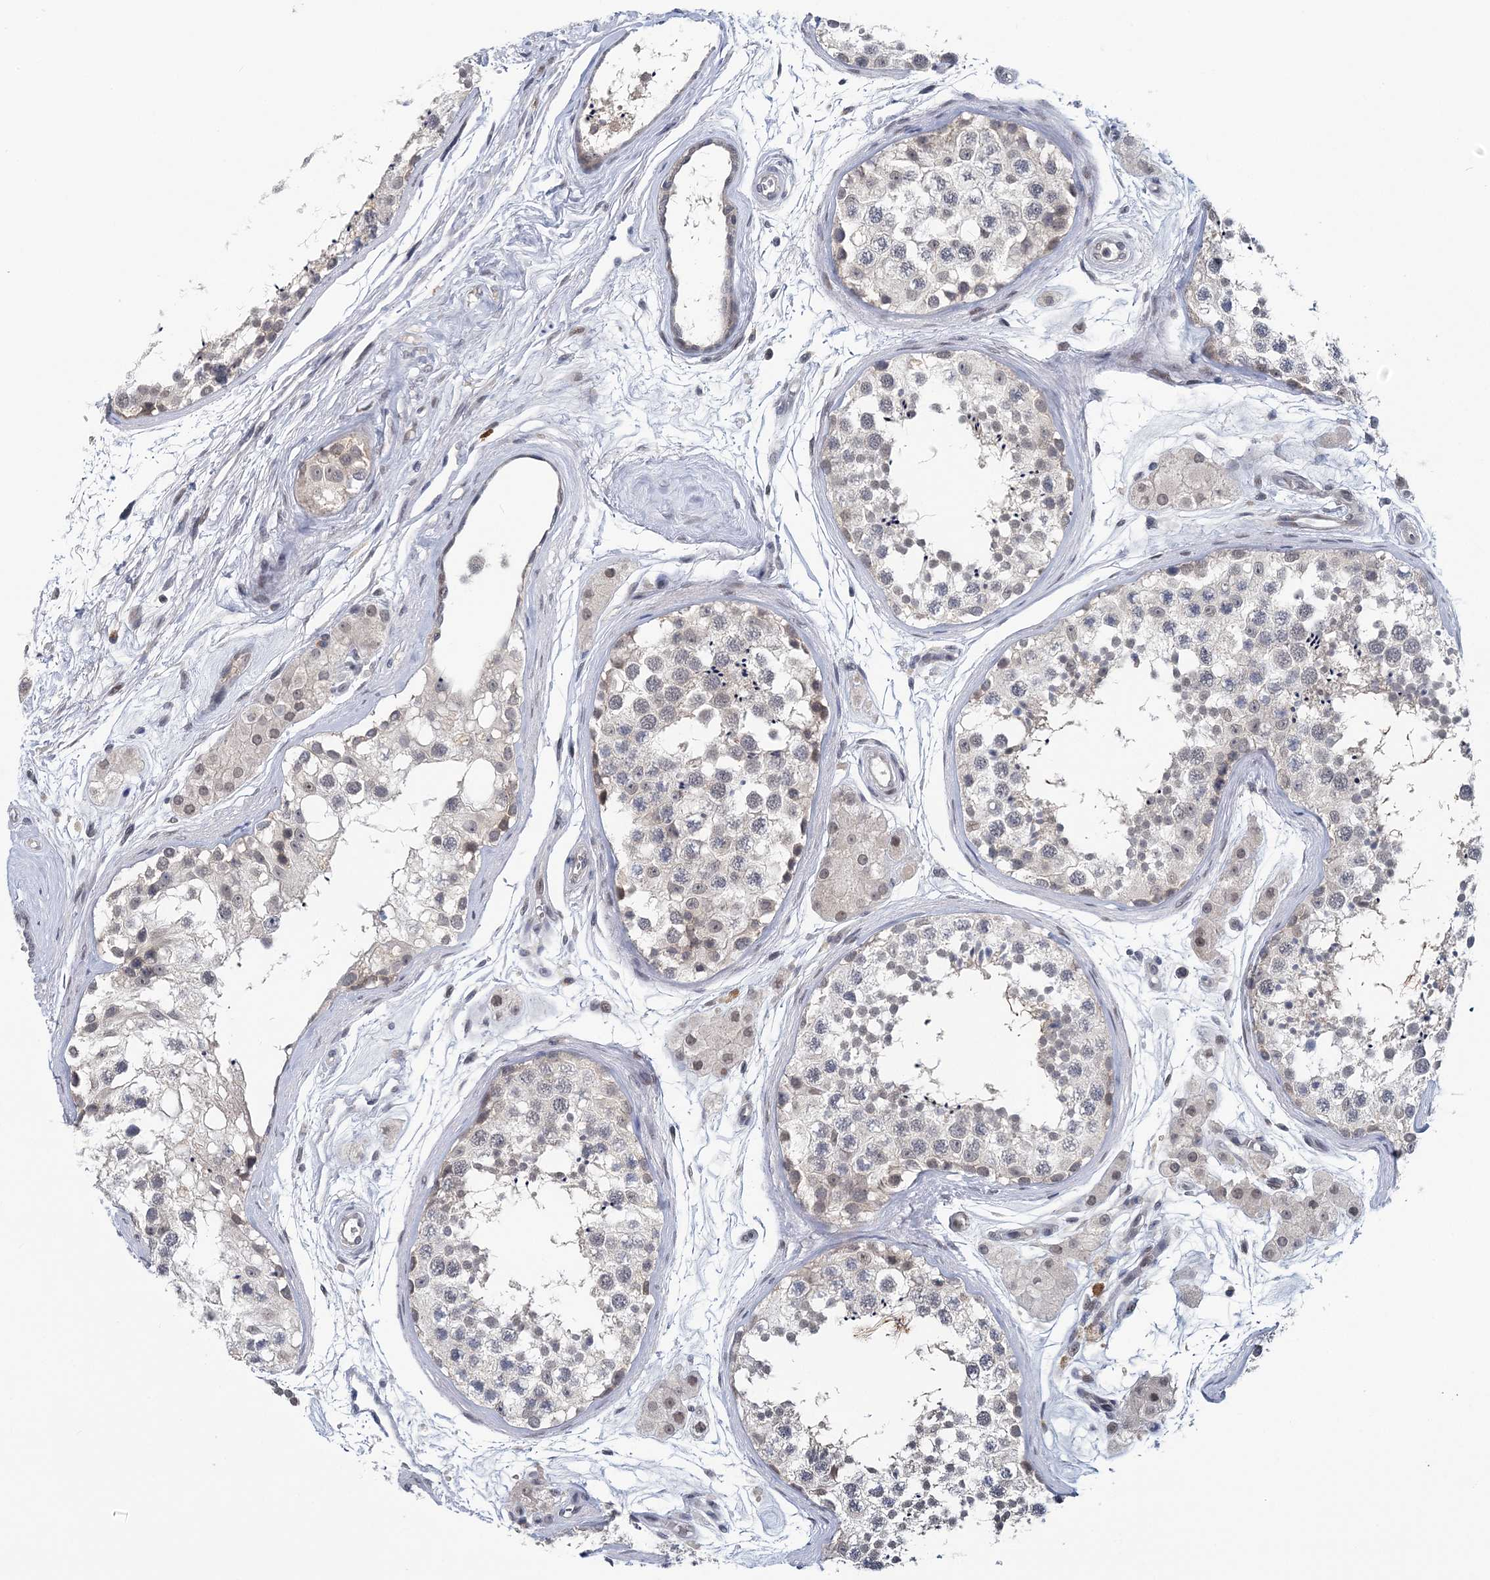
{"staining": {"intensity": "weak", "quantity": "<25%", "location": "cytoplasmic/membranous"}, "tissue": "testis", "cell_type": "Cells in seminiferous ducts", "image_type": "normal", "snomed": [{"axis": "morphology", "description": "Normal tissue, NOS"}, {"axis": "topography", "description": "Testis"}], "caption": "High magnification brightfield microscopy of unremarkable testis stained with DAB (3,3'-diaminobenzidine) (brown) and counterstained with hematoxylin (blue): cells in seminiferous ducts show no significant positivity. Brightfield microscopy of immunohistochemistry stained with DAB (brown) and hematoxylin (blue), captured at high magnification.", "gene": "HYCC2", "patient": {"sex": "male", "age": 56}}